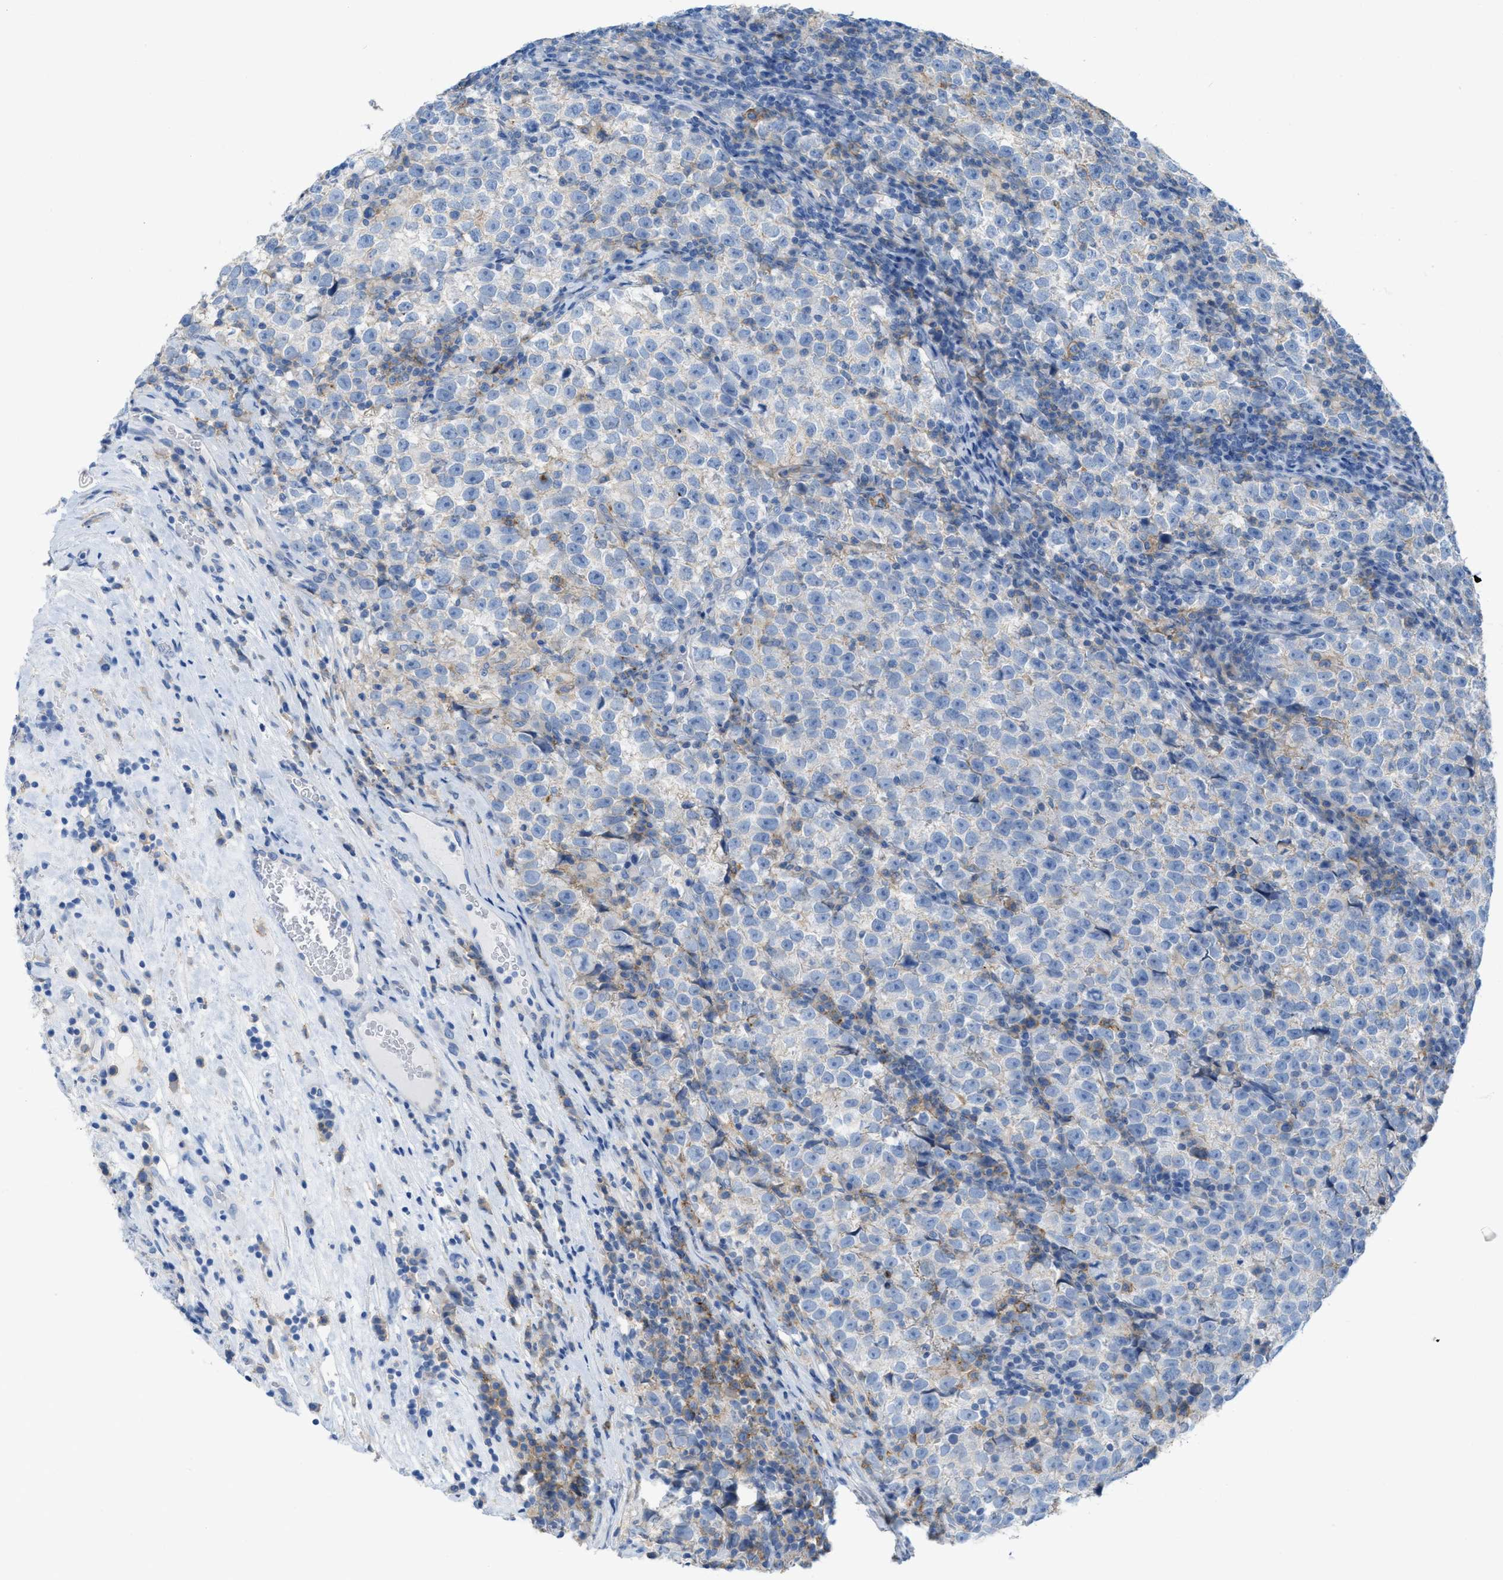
{"staining": {"intensity": "negative", "quantity": "none", "location": "none"}, "tissue": "testis cancer", "cell_type": "Tumor cells", "image_type": "cancer", "snomed": [{"axis": "morphology", "description": "Normal tissue, NOS"}, {"axis": "morphology", "description": "Seminoma, NOS"}, {"axis": "topography", "description": "Testis"}], "caption": "DAB (3,3'-diaminobenzidine) immunohistochemical staining of human testis seminoma exhibits no significant positivity in tumor cells.", "gene": "SLC3A2", "patient": {"sex": "male", "age": 43}}